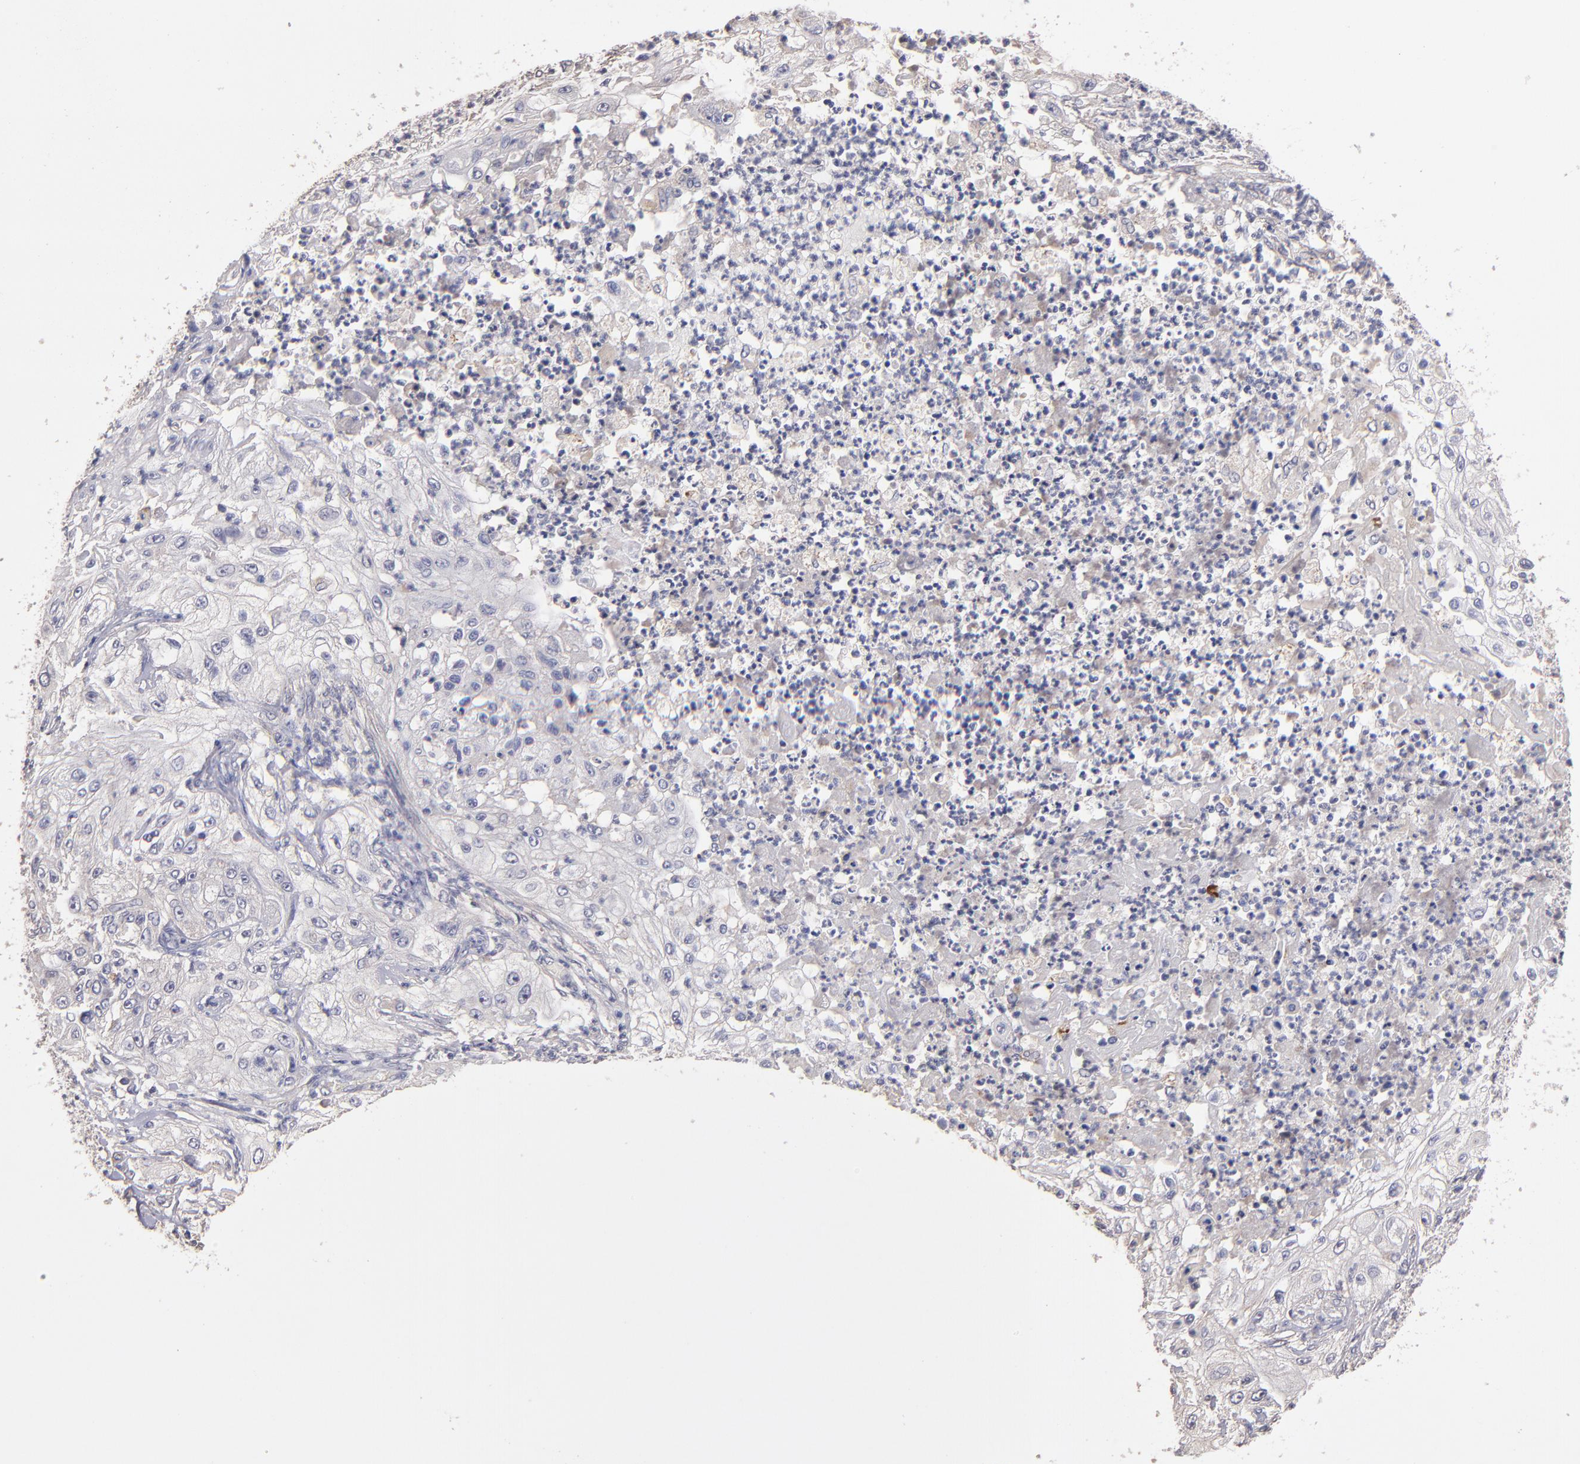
{"staining": {"intensity": "weak", "quantity": "<25%", "location": "cytoplasmic/membranous"}, "tissue": "lung cancer", "cell_type": "Tumor cells", "image_type": "cancer", "snomed": [{"axis": "morphology", "description": "Inflammation, NOS"}, {"axis": "morphology", "description": "Squamous cell carcinoma, NOS"}, {"axis": "topography", "description": "Lymph node"}, {"axis": "topography", "description": "Soft tissue"}, {"axis": "topography", "description": "Lung"}], "caption": "A micrograph of lung cancer stained for a protein displays no brown staining in tumor cells.", "gene": "MAGEE1", "patient": {"sex": "male", "age": 66}}